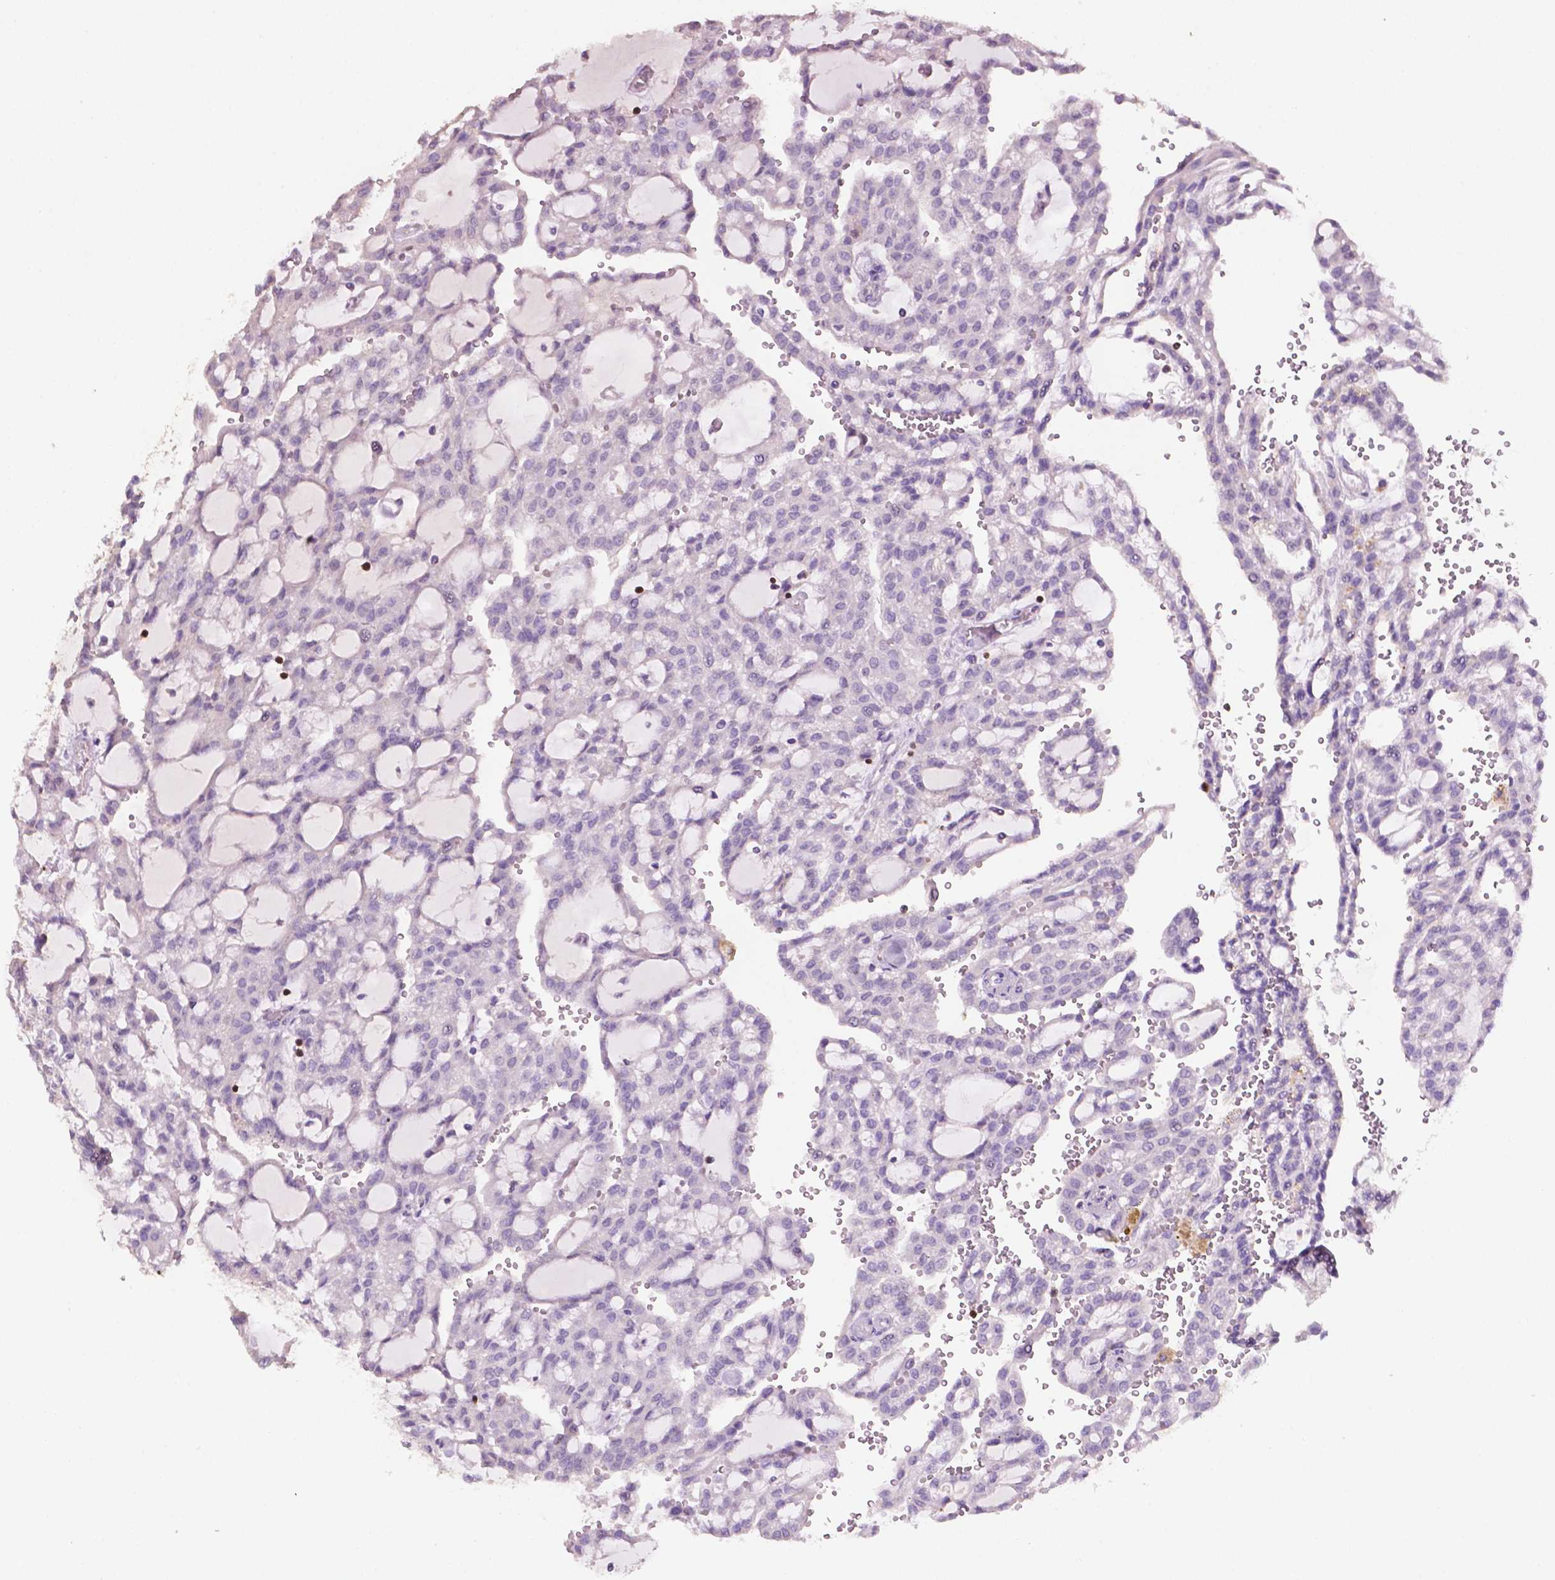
{"staining": {"intensity": "negative", "quantity": "none", "location": "none"}, "tissue": "renal cancer", "cell_type": "Tumor cells", "image_type": "cancer", "snomed": [{"axis": "morphology", "description": "Adenocarcinoma, NOS"}, {"axis": "topography", "description": "Kidney"}], "caption": "The photomicrograph exhibits no staining of tumor cells in renal cancer.", "gene": "TBC1D10C", "patient": {"sex": "male", "age": 63}}